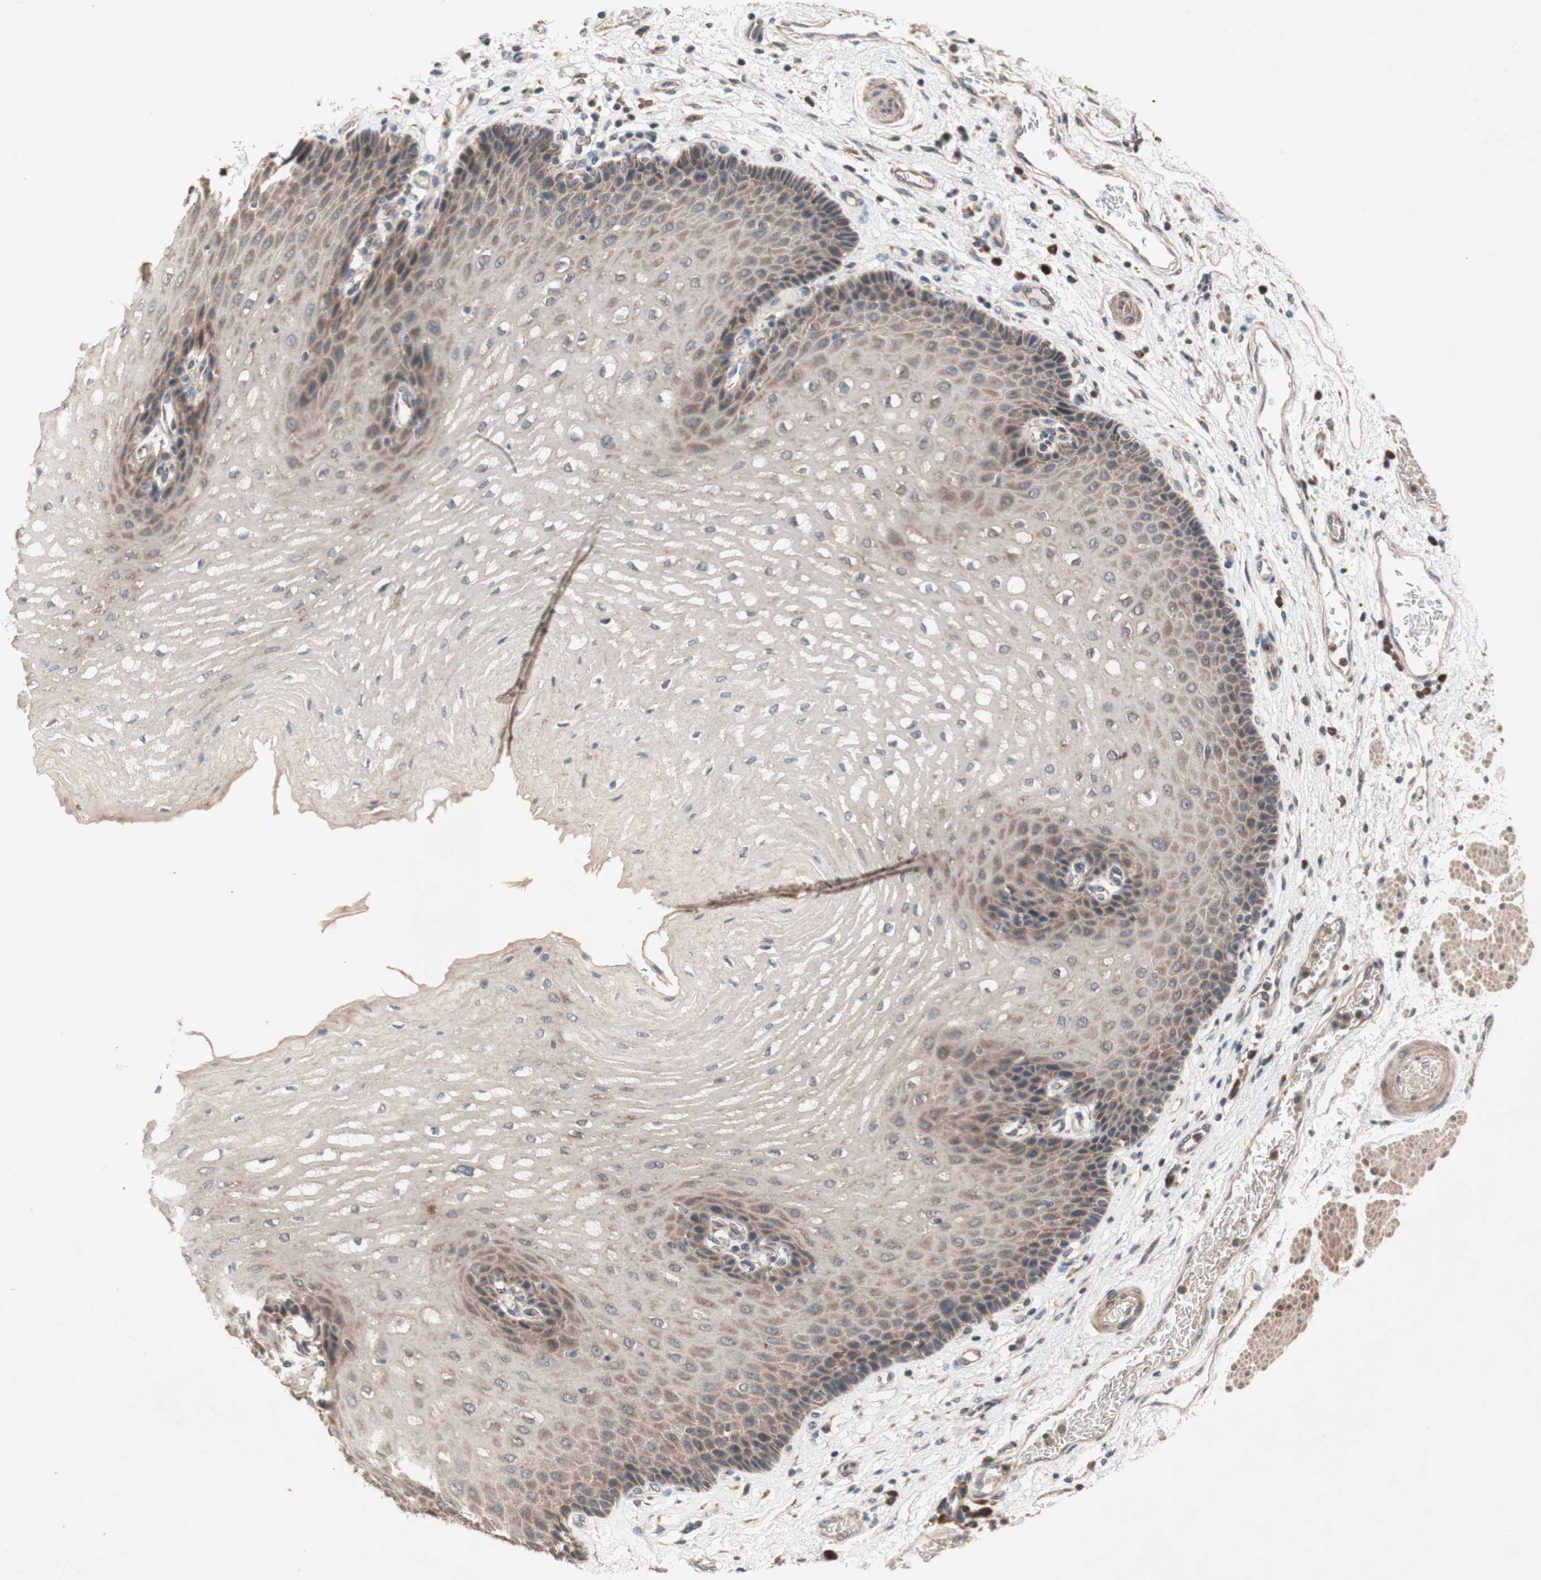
{"staining": {"intensity": "moderate", "quantity": "25%-75%", "location": "cytoplasmic/membranous"}, "tissue": "esophagus", "cell_type": "Squamous epithelial cells", "image_type": "normal", "snomed": [{"axis": "morphology", "description": "Normal tissue, NOS"}, {"axis": "topography", "description": "Esophagus"}], "caption": "This micrograph exhibits unremarkable esophagus stained with IHC to label a protein in brown. The cytoplasmic/membranous of squamous epithelial cells show moderate positivity for the protein. Nuclei are counter-stained blue.", "gene": "DDOST", "patient": {"sex": "male", "age": 54}}